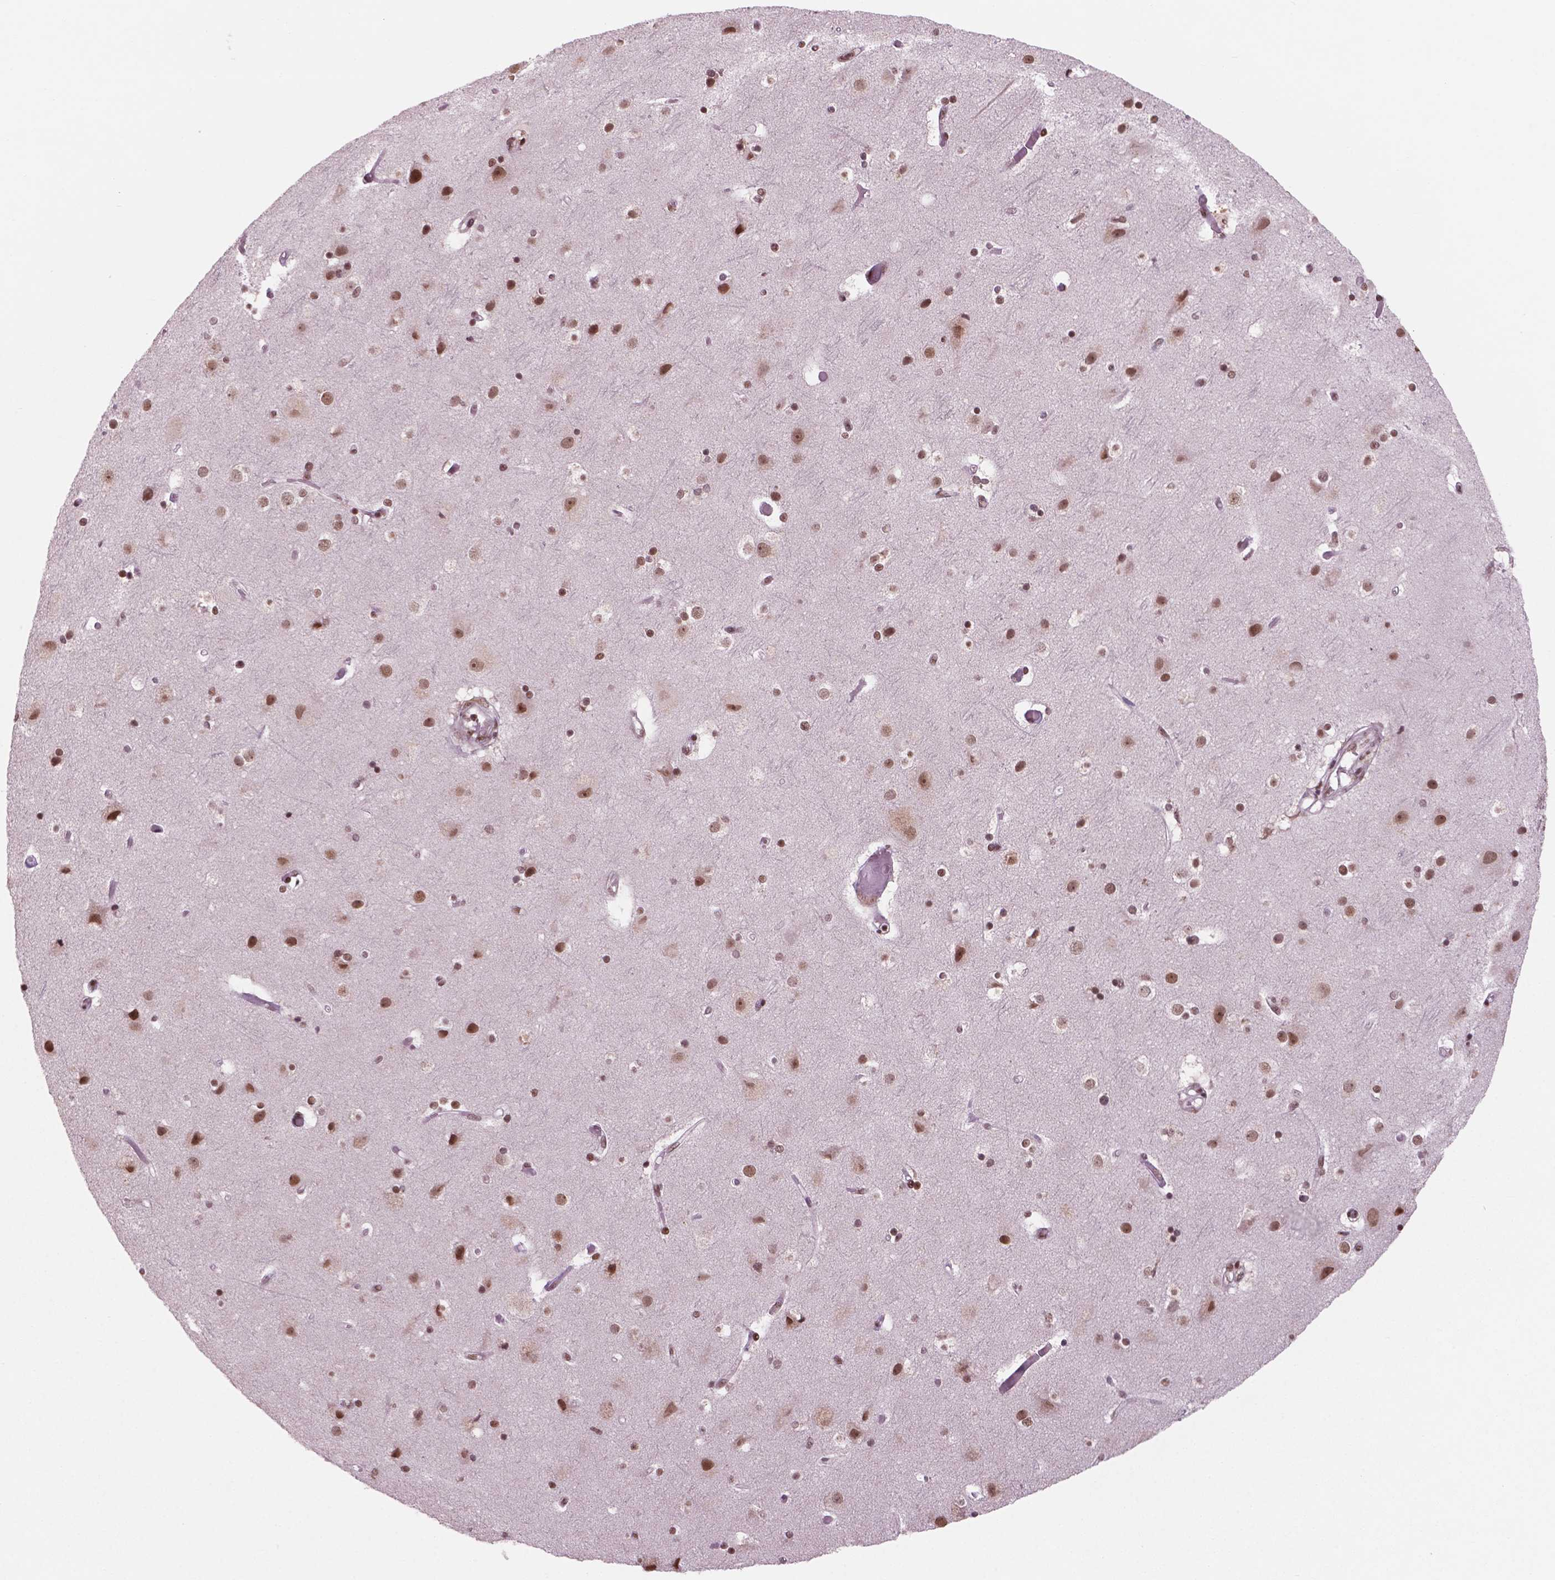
{"staining": {"intensity": "moderate", "quantity": ">75%", "location": "nuclear"}, "tissue": "cerebral cortex", "cell_type": "Endothelial cells", "image_type": "normal", "snomed": [{"axis": "morphology", "description": "Normal tissue, NOS"}, {"axis": "topography", "description": "Cerebral cortex"}], "caption": "Benign cerebral cortex displays moderate nuclear expression in approximately >75% of endothelial cells, visualized by immunohistochemistry. (DAB (3,3'-diaminobenzidine) IHC with brightfield microscopy, high magnification).", "gene": "POLR2E", "patient": {"sex": "female", "age": 52}}